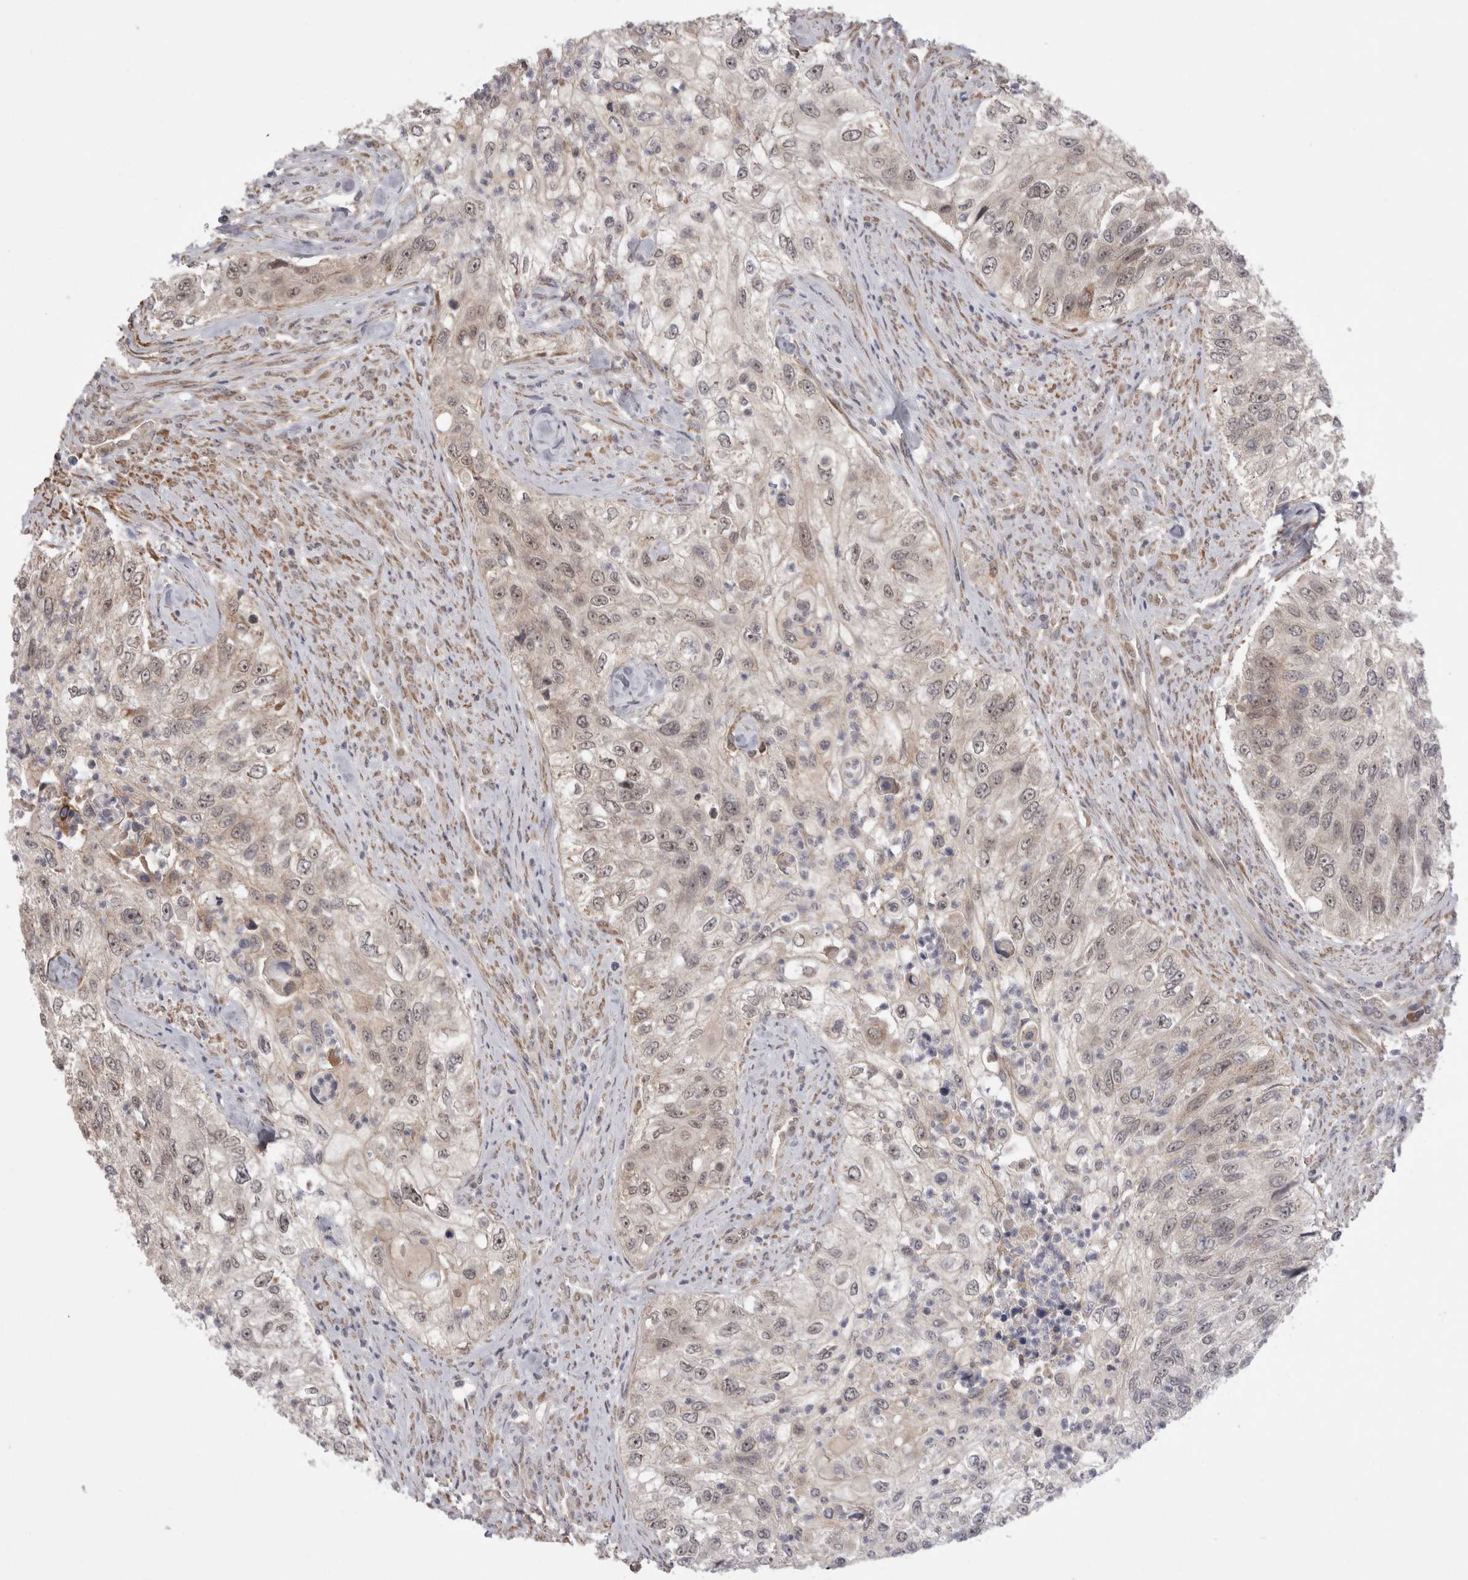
{"staining": {"intensity": "weak", "quantity": "25%-75%", "location": "cytoplasmic/membranous"}, "tissue": "urothelial cancer", "cell_type": "Tumor cells", "image_type": "cancer", "snomed": [{"axis": "morphology", "description": "Urothelial carcinoma, High grade"}, {"axis": "topography", "description": "Urinary bladder"}], "caption": "Brown immunohistochemical staining in high-grade urothelial carcinoma shows weak cytoplasmic/membranous expression in approximately 25%-75% of tumor cells. (Brightfield microscopy of DAB IHC at high magnification).", "gene": "EXOSC4", "patient": {"sex": "female", "age": 60}}